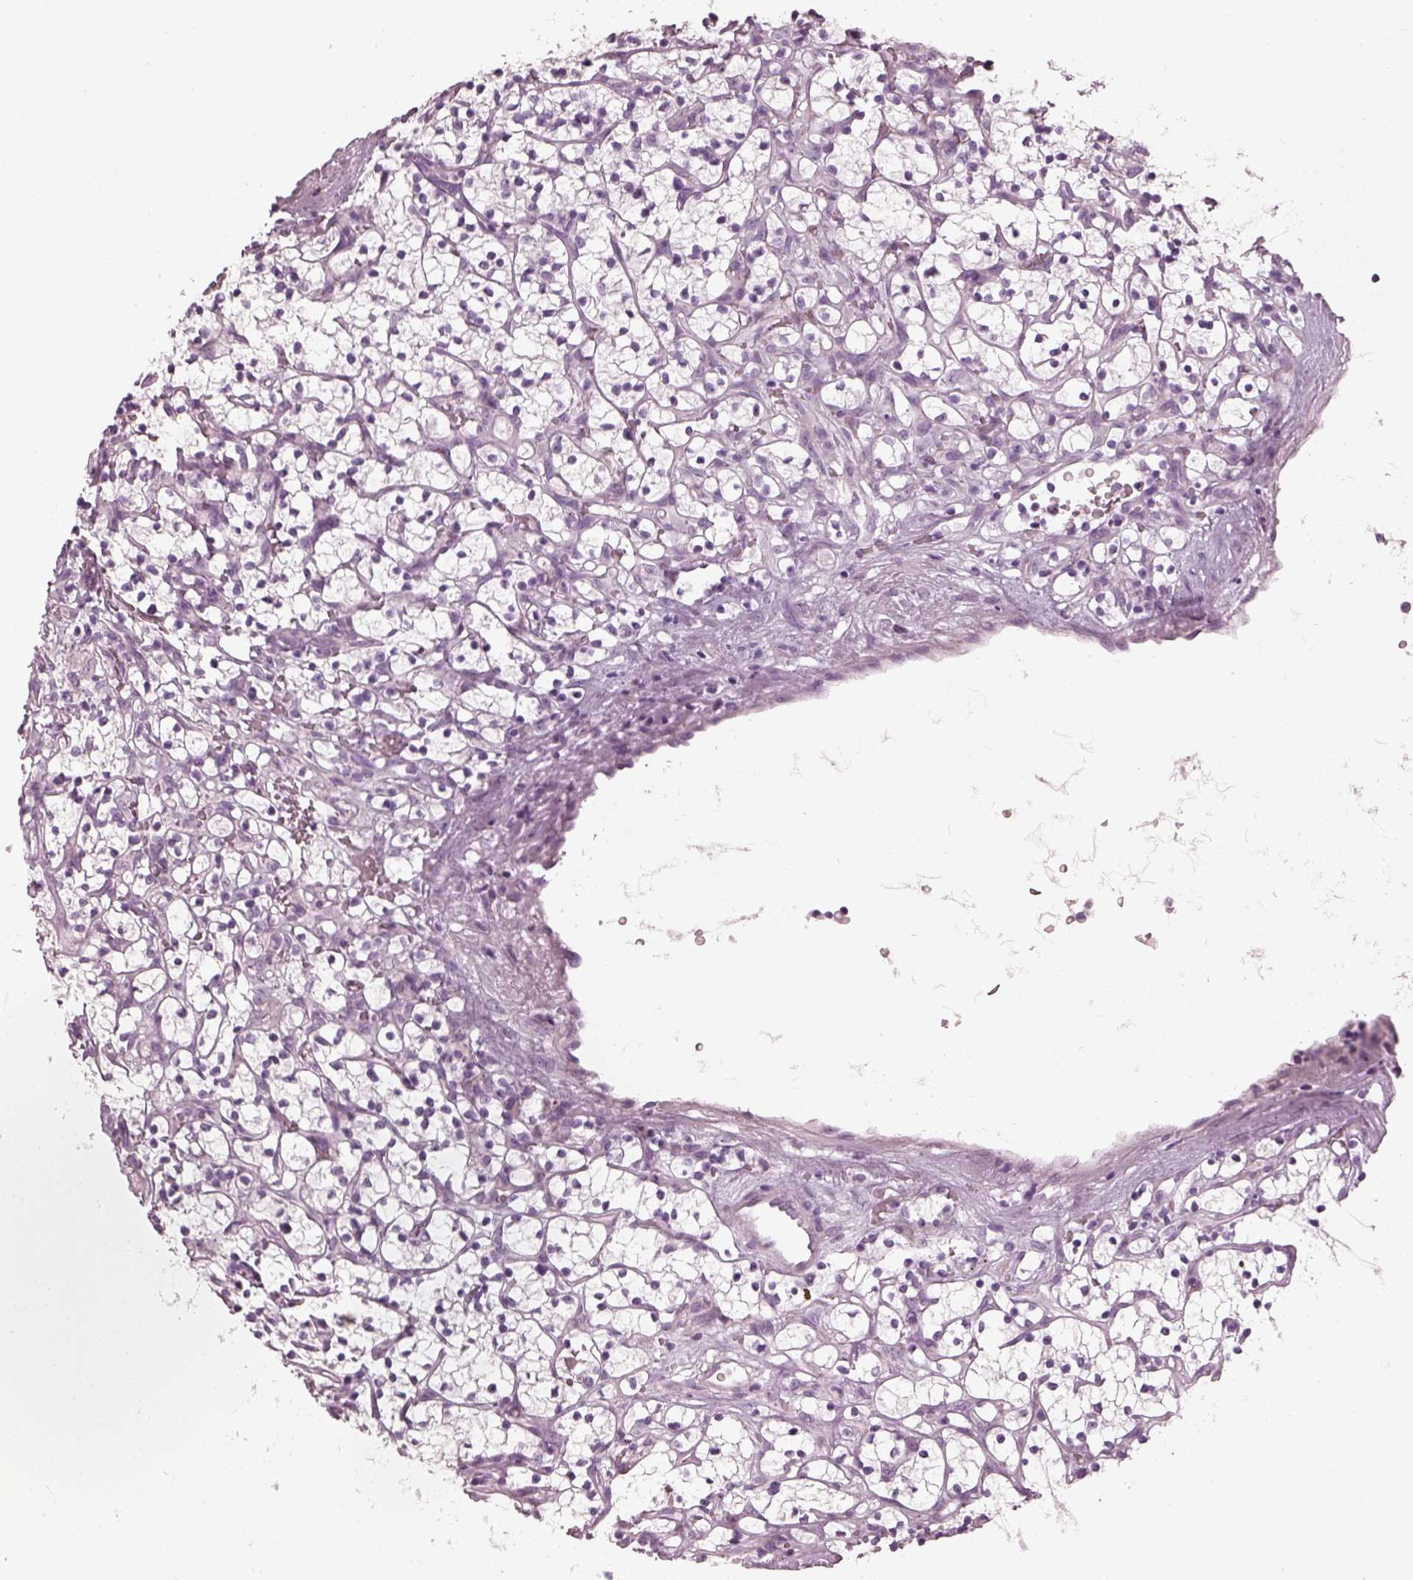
{"staining": {"intensity": "negative", "quantity": "none", "location": "none"}, "tissue": "renal cancer", "cell_type": "Tumor cells", "image_type": "cancer", "snomed": [{"axis": "morphology", "description": "Adenocarcinoma, NOS"}, {"axis": "topography", "description": "Kidney"}], "caption": "High power microscopy photomicrograph of an immunohistochemistry image of renal adenocarcinoma, revealing no significant staining in tumor cells. (DAB (3,3'-diaminobenzidine) immunohistochemistry (IHC) visualized using brightfield microscopy, high magnification).", "gene": "PDC", "patient": {"sex": "female", "age": 64}}